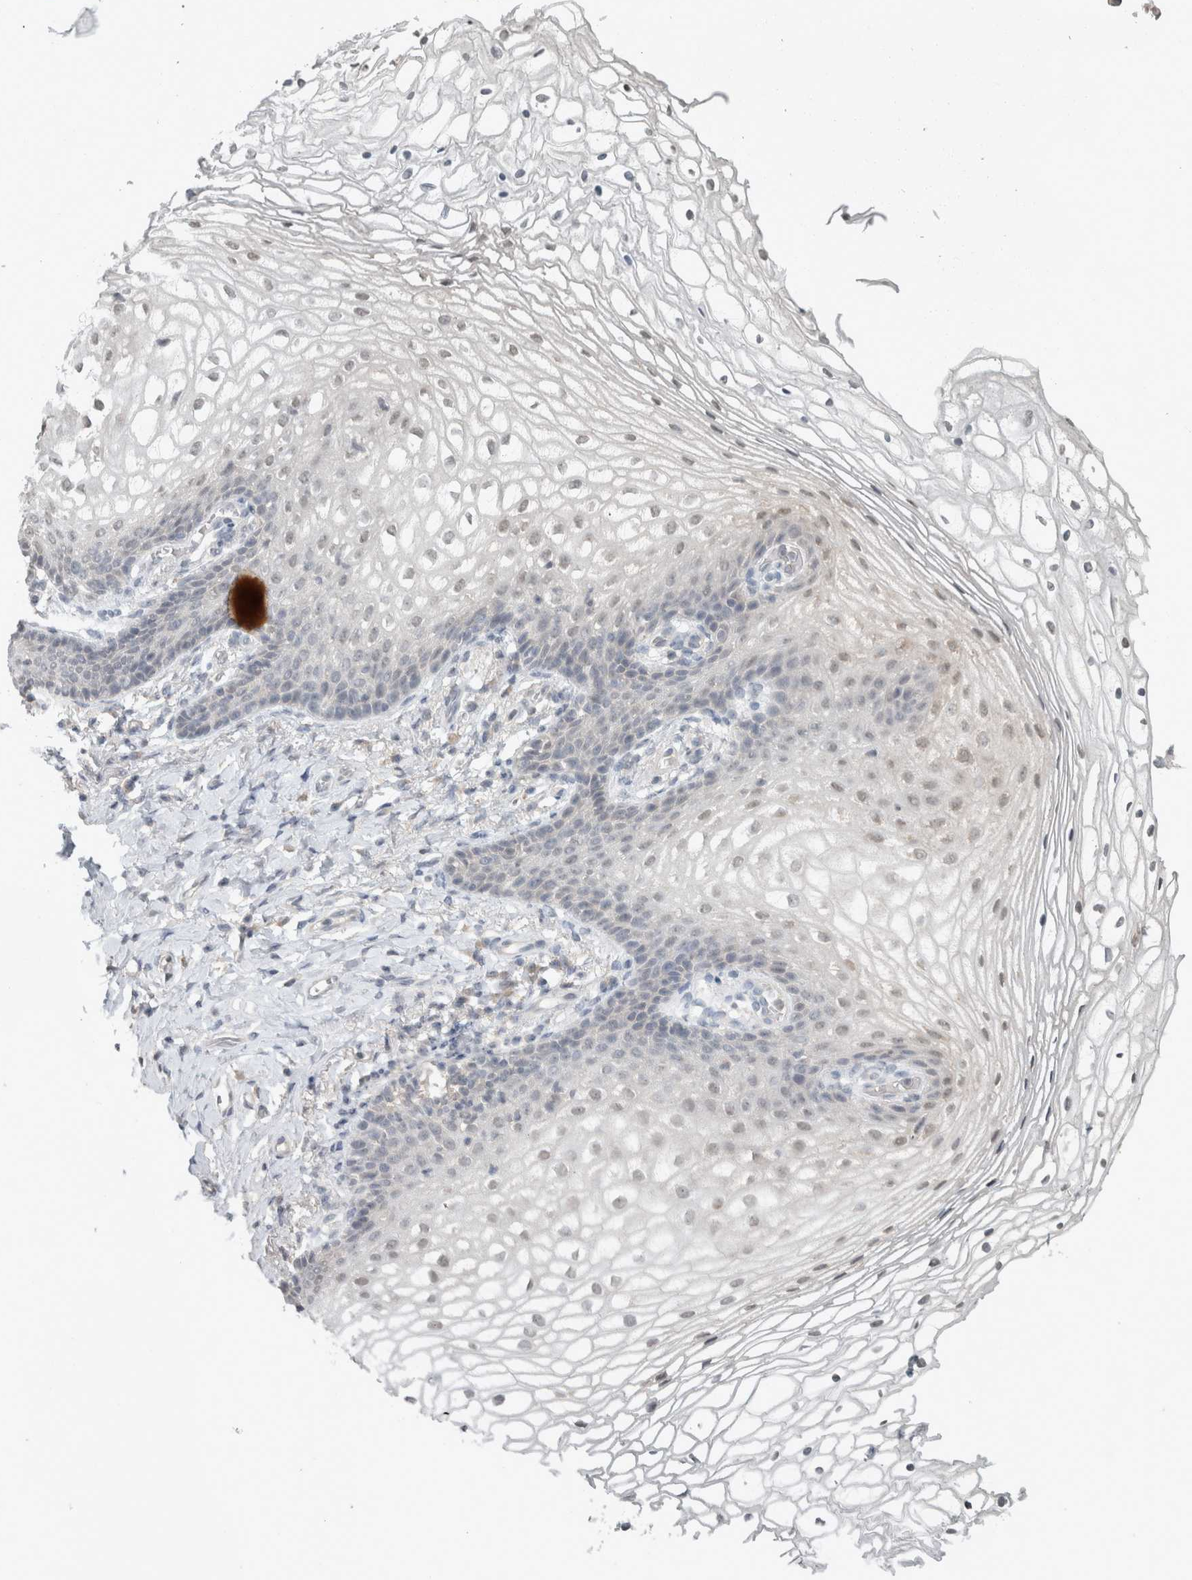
{"staining": {"intensity": "weak", "quantity": "<25%", "location": "nuclear"}, "tissue": "vagina", "cell_type": "Squamous epithelial cells", "image_type": "normal", "snomed": [{"axis": "morphology", "description": "Normal tissue, NOS"}, {"axis": "topography", "description": "Vagina"}], "caption": "A photomicrograph of vagina stained for a protein shows no brown staining in squamous epithelial cells. (Brightfield microscopy of DAB (3,3'-diaminobenzidine) immunohistochemistry at high magnification).", "gene": "TRIT1", "patient": {"sex": "female", "age": 60}}